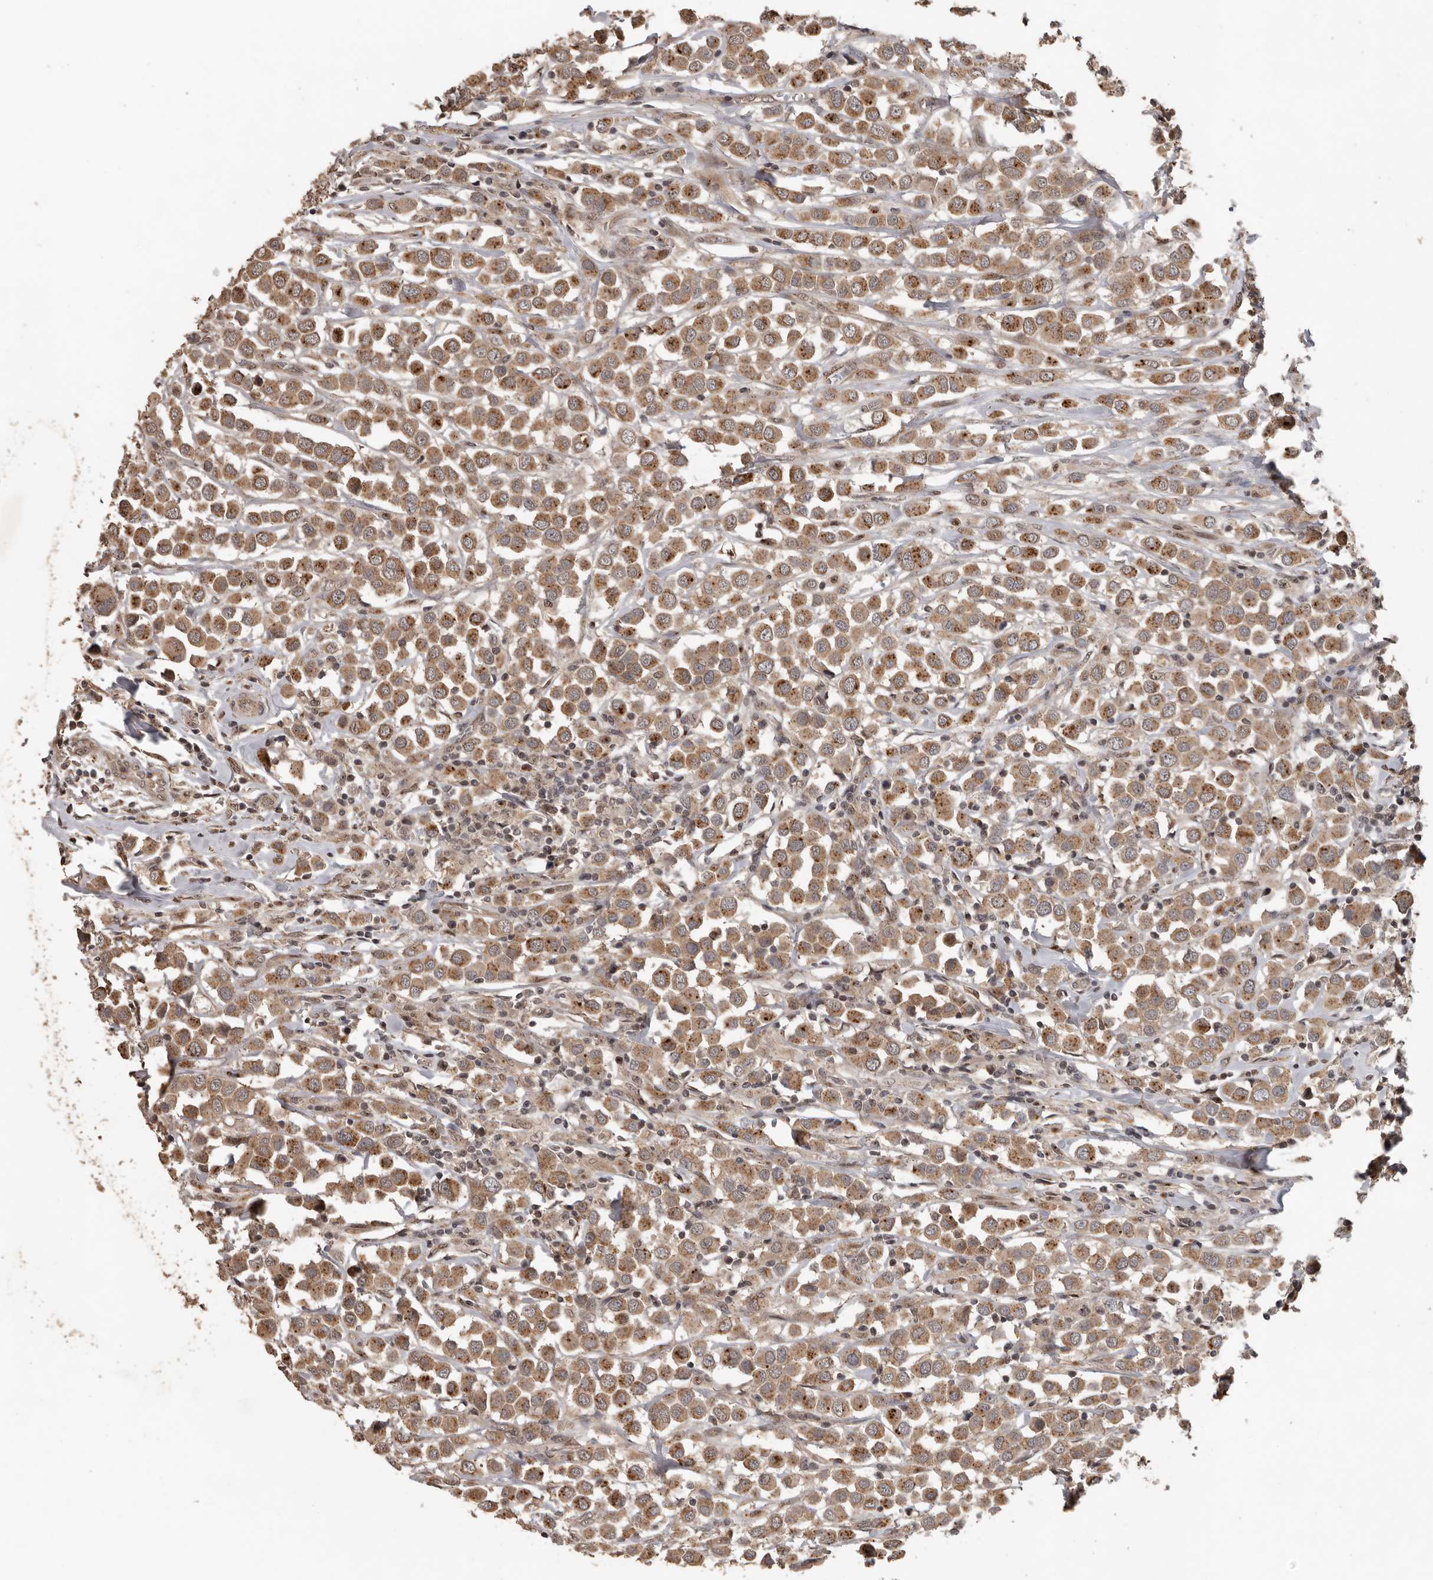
{"staining": {"intensity": "moderate", "quantity": ">75%", "location": "cytoplasmic/membranous"}, "tissue": "breast cancer", "cell_type": "Tumor cells", "image_type": "cancer", "snomed": [{"axis": "morphology", "description": "Duct carcinoma"}, {"axis": "topography", "description": "Breast"}], "caption": "Tumor cells demonstrate medium levels of moderate cytoplasmic/membranous positivity in approximately >75% of cells in breast cancer (infiltrating ductal carcinoma).", "gene": "CEP350", "patient": {"sex": "female", "age": 61}}